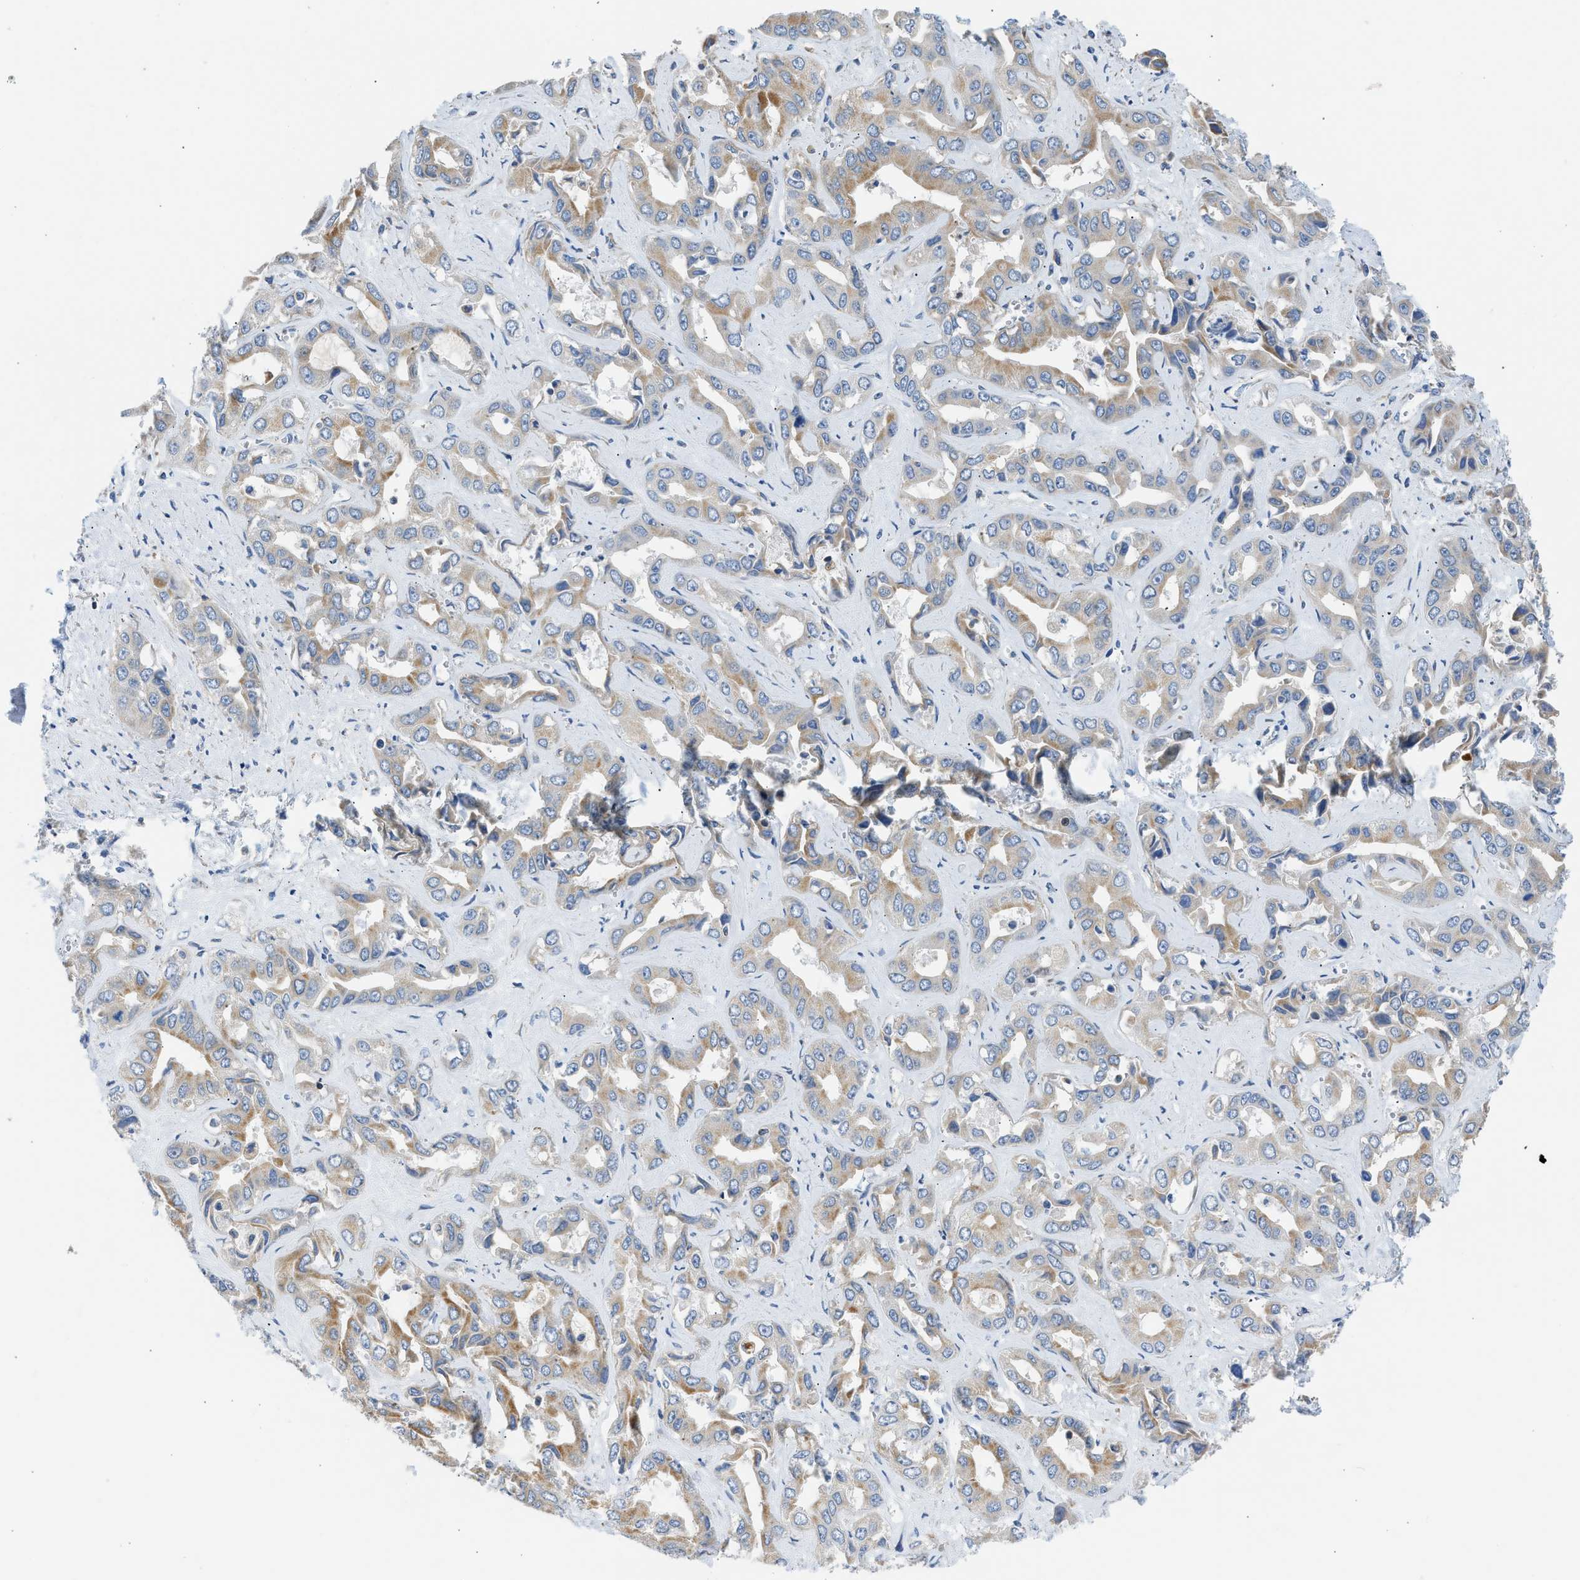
{"staining": {"intensity": "moderate", "quantity": "25%-75%", "location": "cytoplasmic/membranous"}, "tissue": "liver cancer", "cell_type": "Tumor cells", "image_type": "cancer", "snomed": [{"axis": "morphology", "description": "Cholangiocarcinoma"}, {"axis": "topography", "description": "Liver"}], "caption": "Immunohistochemical staining of human liver cancer (cholangiocarcinoma) displays medium levels of moderate cytoplasmic/membranous positivity in approximately 25%-75% of tumor cells. Nuclei are stained in blue.", "gene": "CAMKK2", "patient": {"sex": "female", "age": 52}}